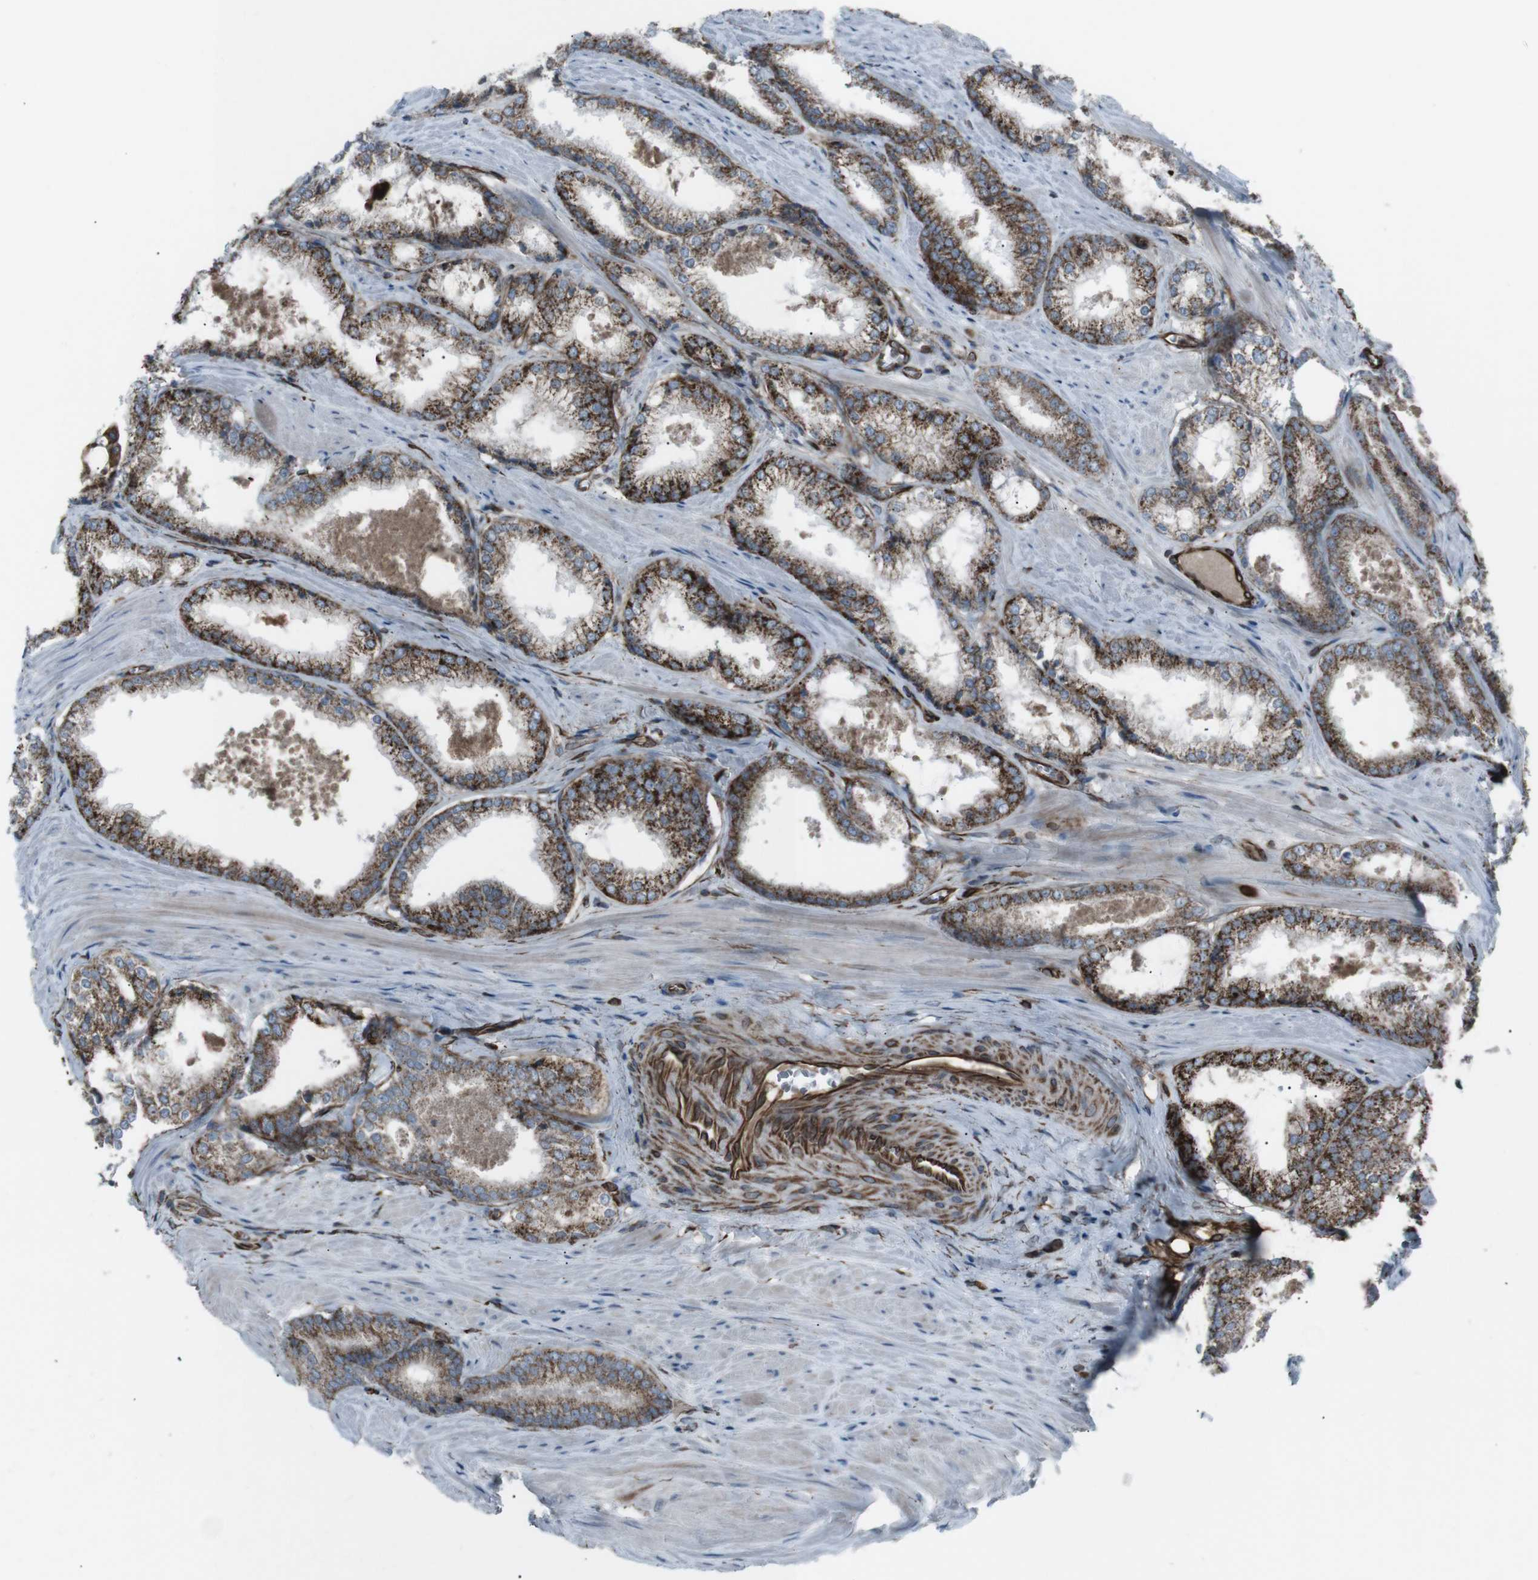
{"staining": {"intensity": "strong", "quantity": ">75%", "location": "cytoplasmic/membranous"}, "tissue": "prostate cancer", "cell_type": "Tumor cells", "image_type": "cancer", "snomed": [{"axis": "morphology", "description": "Adenocarcinoma, Low grade"}, {"axis": "topography", "description": "Prostate"}], "caption": "This is a micrograph of immunohistochemistry (IHC) staining of prostate cancer, which shows strong positivity in the cytoplasmic/membranous of tumor cells.", "gene": "TMEM141", "patient": {"sex": "male", "age": 64}}